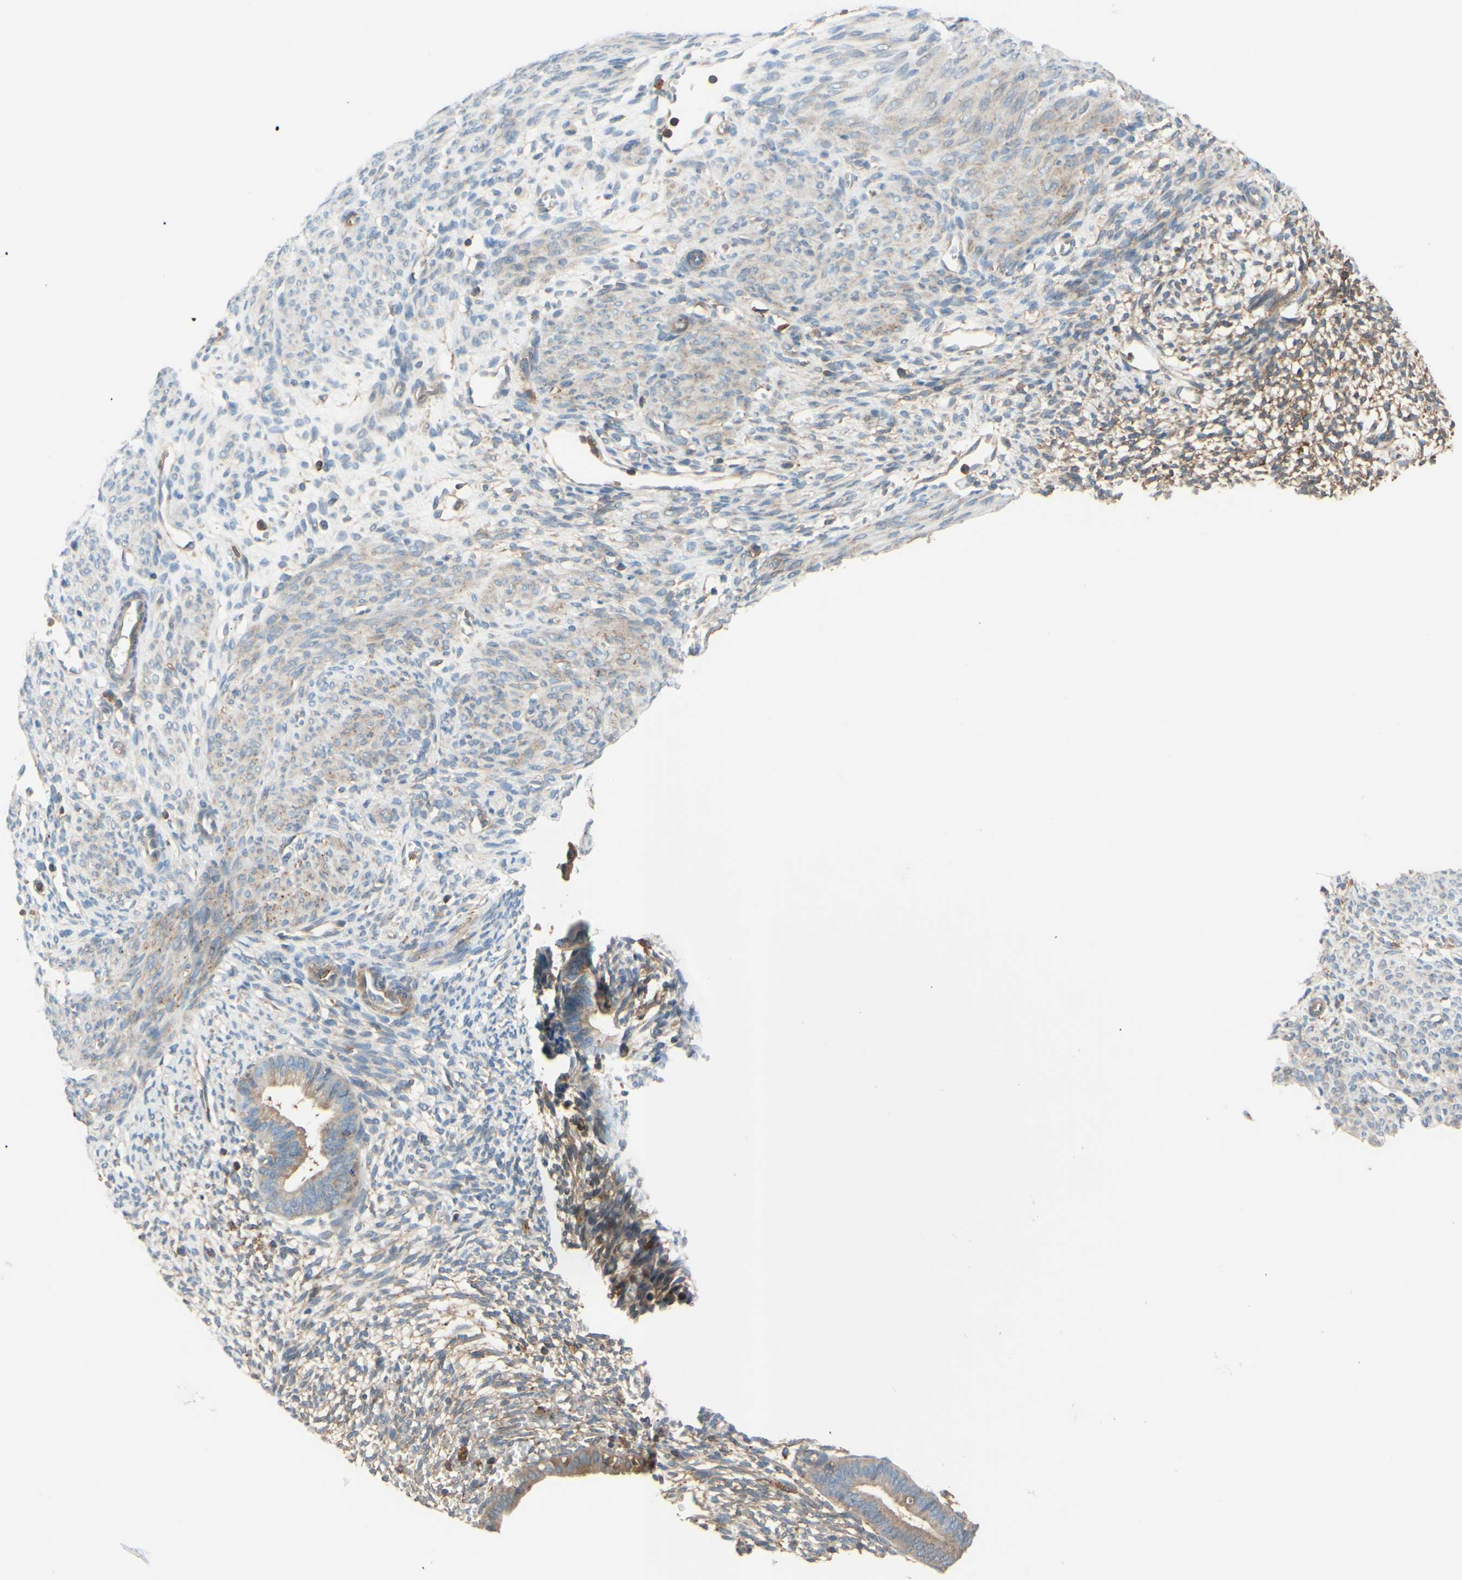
{"staining": {"intensity": "weak", "quantity": "25%-75%", "location": "cytoplasmic/membranous"}, "tissue": "endometrium", "cell_type": "Cells in endometrial stroma", "image_type": "normal", "snomed": [{"axis": "morphology", "description": "Normal tissue, NOS"}, {"axis": "morphology", "description": "Atrophy, NOS"}, {"axis": "topography", "description": "Uterus"}, {"axis": "topography", "description": "Endometrium"}], "caption": "Immunohistochemistry (DAB (3,3'-diaminobenzidine)) staining of unremarkable human endometrium reveals weak cytoplasmic/membranous protein positivity in about 25%-75% of cells in endometrial stroma. Nuclei are stained in blue.", "gene": "POR", "patient": {"sex": "female", "age": 68}}